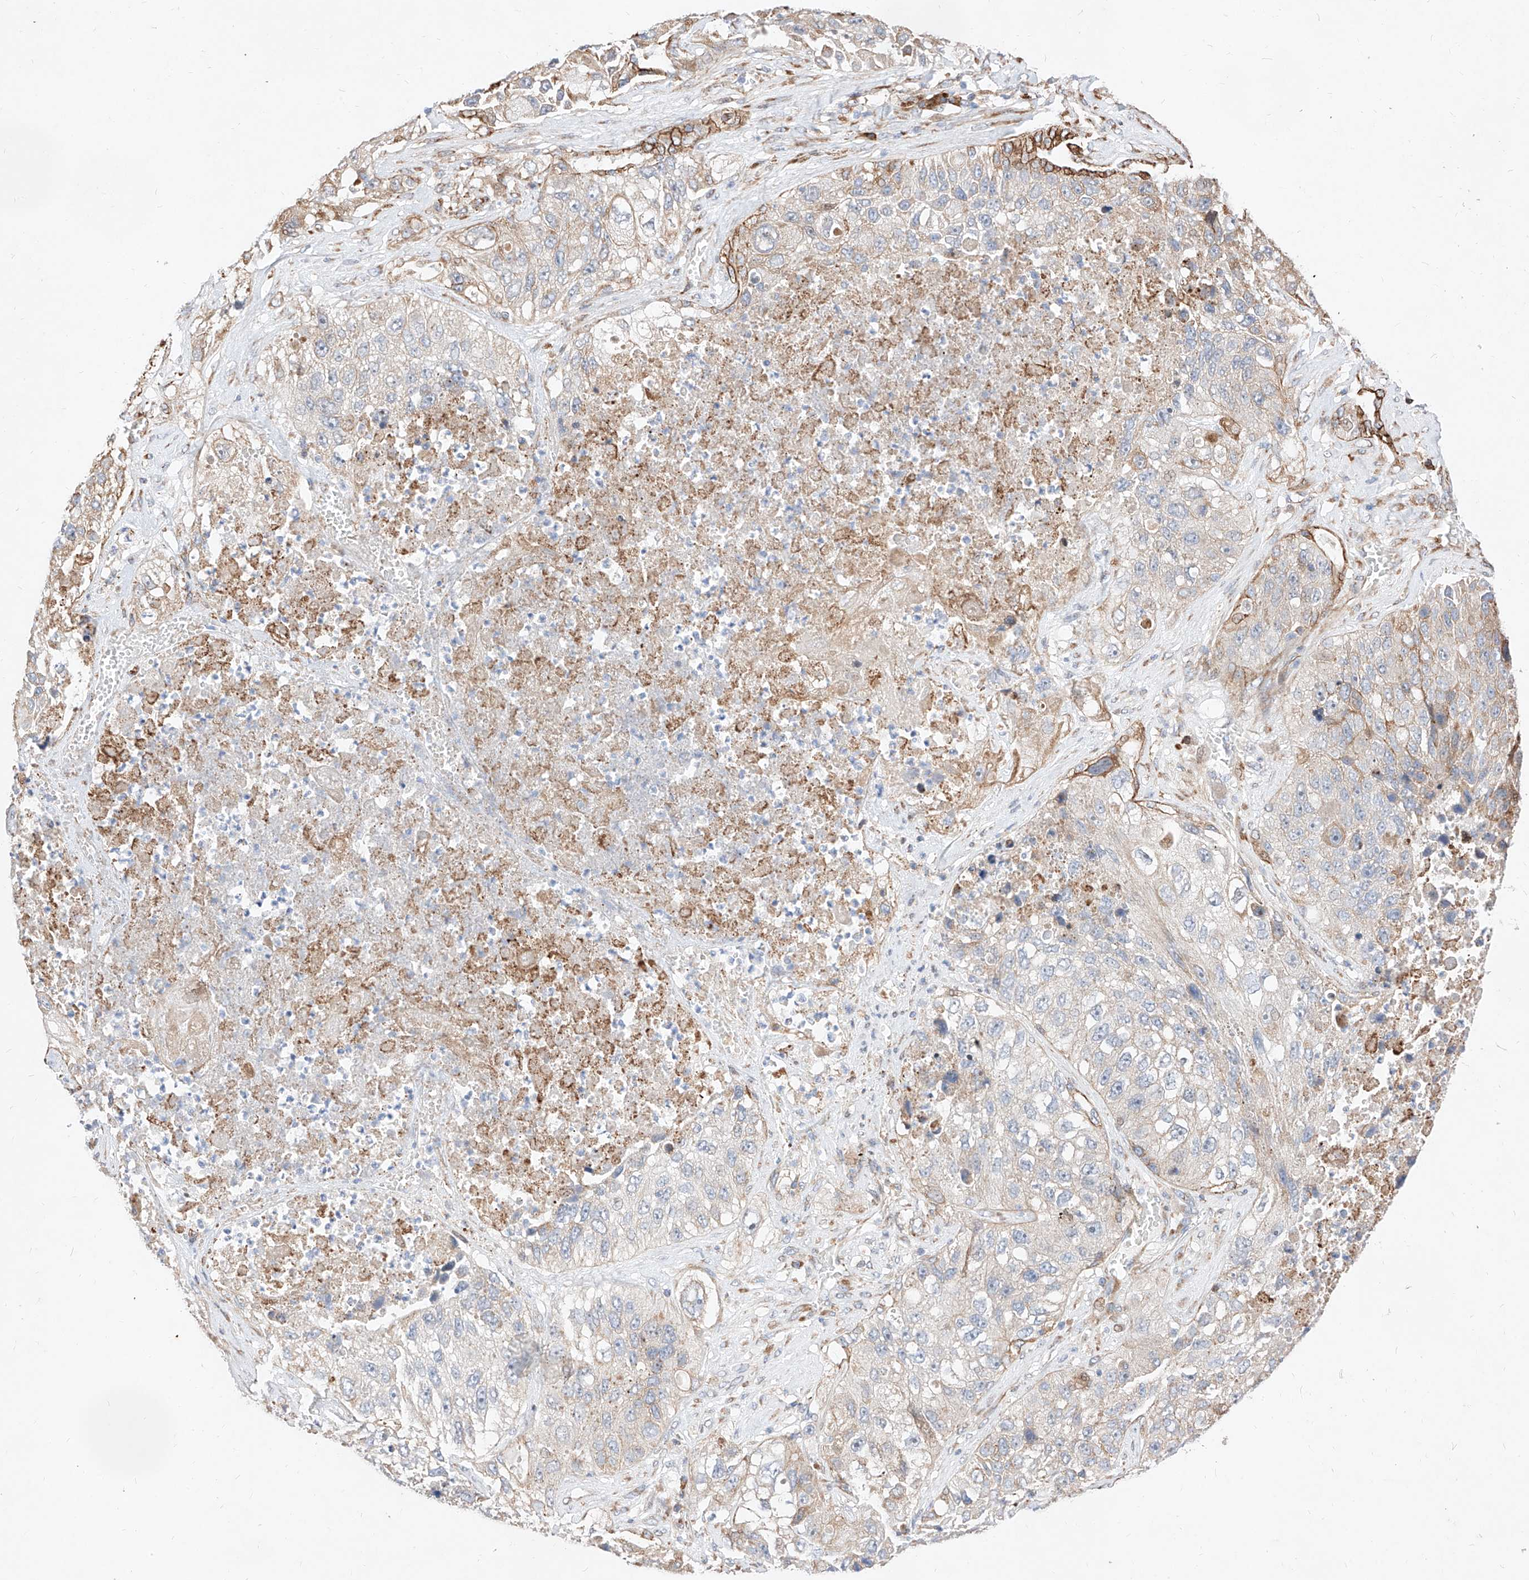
{"staining": {"intensity": "moderate", "quantity": "<25%", "location": "cytoplasmic/membranous"}, "tissue": "lung cancer", "cell_type": "Tumor cells", "image_type": "cancer", "snomed": [{"axis": "morphology", "description": "Squamous cell carcinoma, NOS"}, {"axis": "topography", "description": "Lung"}], "caption": "DAB (3,3'-diaminobenzidine) immunohistochemical staining of lung cancer (squamous cell carcinoma) displays moderate cytoplasmic/membranous protein staining in approximately <25% of tumor cells.", "gene": "ATP9B", "patient": {"sex": "male", "age": 61}}